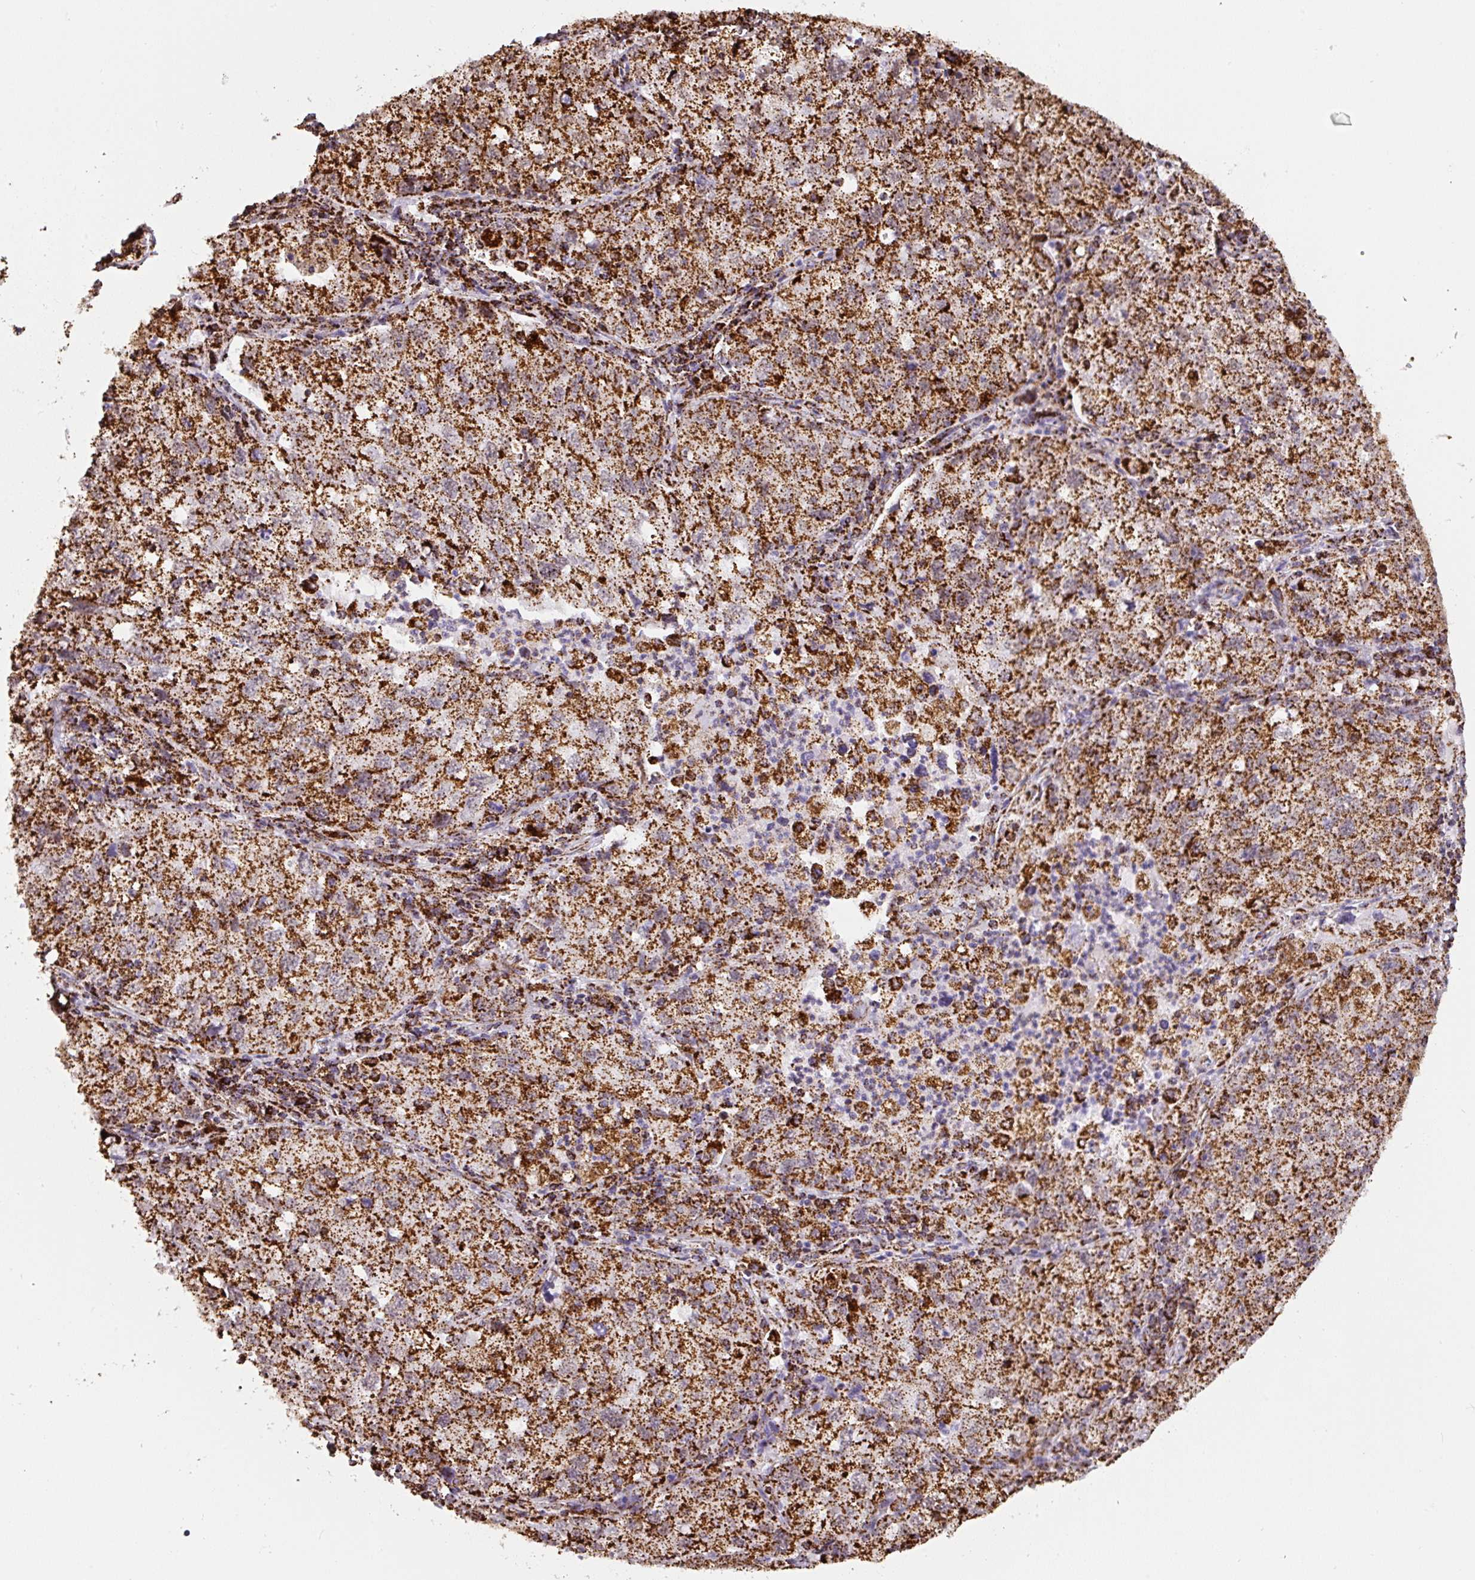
{"staining": {"intensity": "strong", "quantity": ">75%", "location": "cytoplasmic/membranous"}, "tissue": "lung cancer", "cell_type": "Tumor cells", "image_type": "cancer", "snomed": [{"axis": "morphology", "description": "Adenocarcinoma, NOS"}, {"axis": "topography", "description": "Lung"}], "caption": "Lung adenocarcinoma tissue reveals strong cytoplasmic/membranous positivity in approximately >75% of tumor cells, visualized by immunohistochemistry.", "gene": "ATP5F1A", "patient": {"sex": "female", "age": 57}}